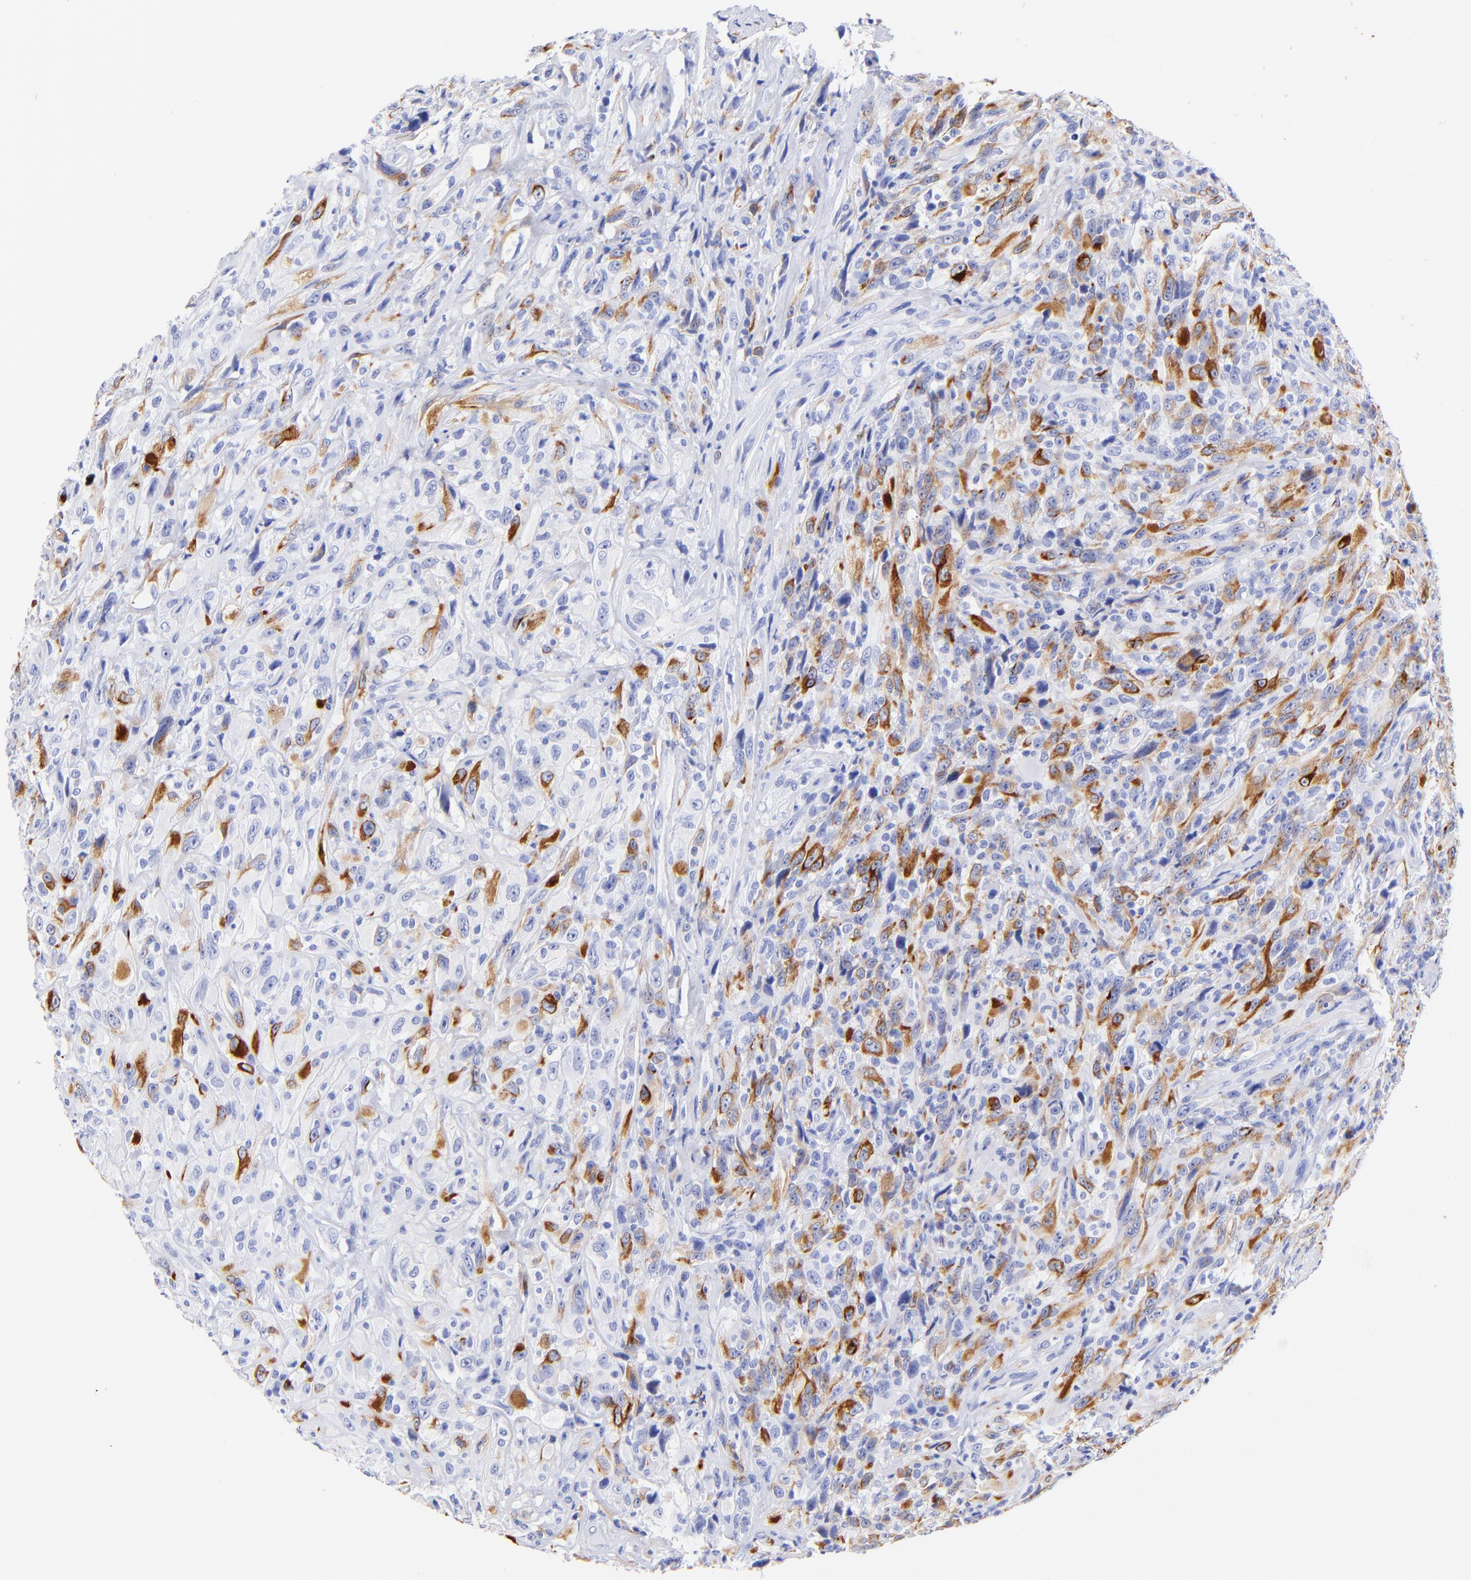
{"staining": {"intensity": "strong", "quantity": "<25%", "location": "cytoplasmic/membranous"}, "tissue": "glioma", "cell_type": "Tumor cells", "image_type": "cancer", "snomed": [{"axis": "morphology", "description": "Glioma, malignant, High grade"}, {"axis": "topography", "description": "Brain"}], "caption": "Immunohistochemical staining of human malignant glioma (high-grade) exhibits strong cytoplasmic/membranous protein expression in about <25% of tumor cells. The protein is shown in brown color, while the nuclei are stained blue.", "gene": "KRT19", "patient": {"sex": "male", "age": 48}}